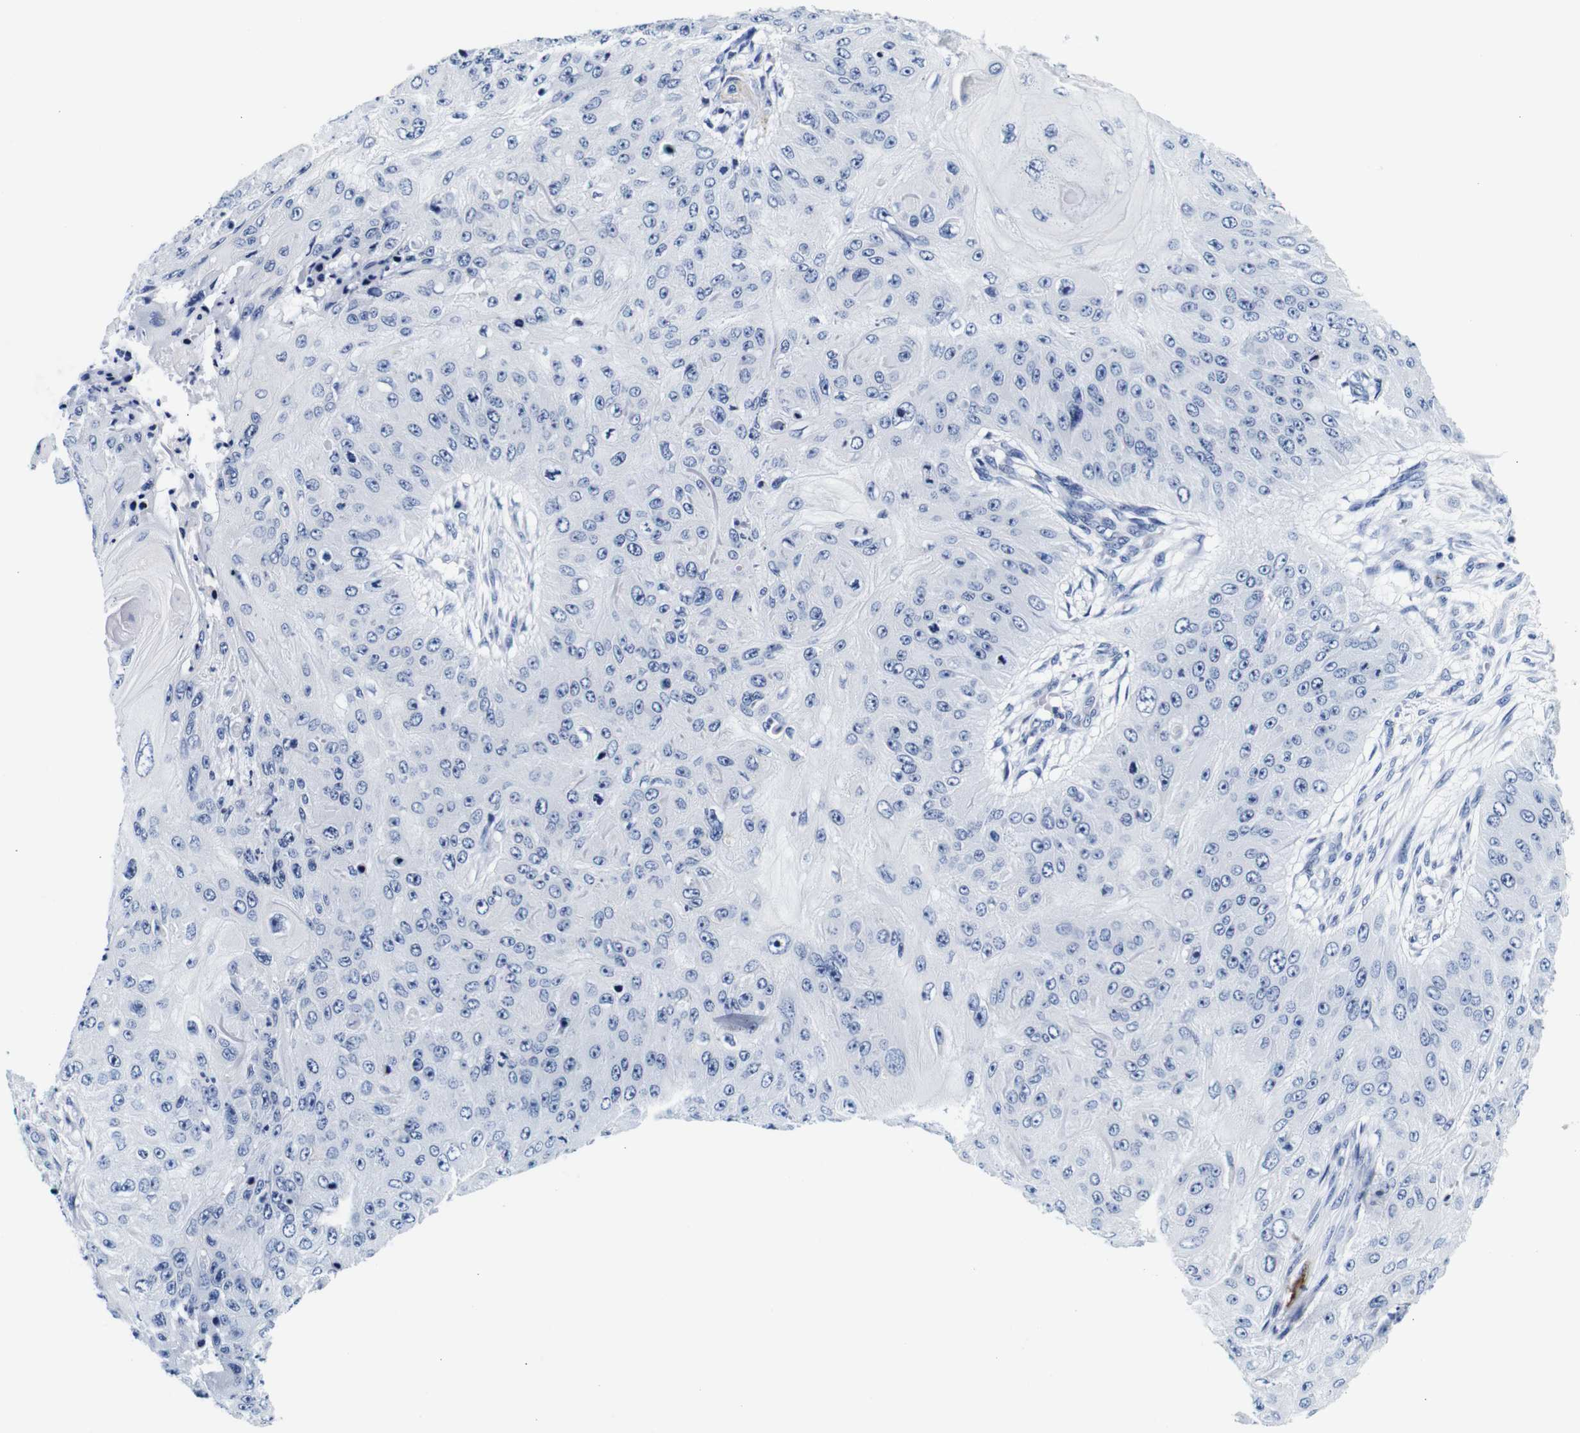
{"staining": {"intensity": "negative", "quantity": "none", "location": "none"}, "tissue": "skin cancer", "cell_type": "Tumor cells", "image_type": "cancer", "snomed": [{"axis": "morphology", "description": "Squamous cell carcinoma, NOS"}, {"axis": "topography", "description": "Skin"}], "caption": "Skin squamous cell carcinoma stained for a protein using immunohistochemistry displays no expression tumor cells.", "gene": "GP1BA", "patient": {"sex": "female", "age": 80}}